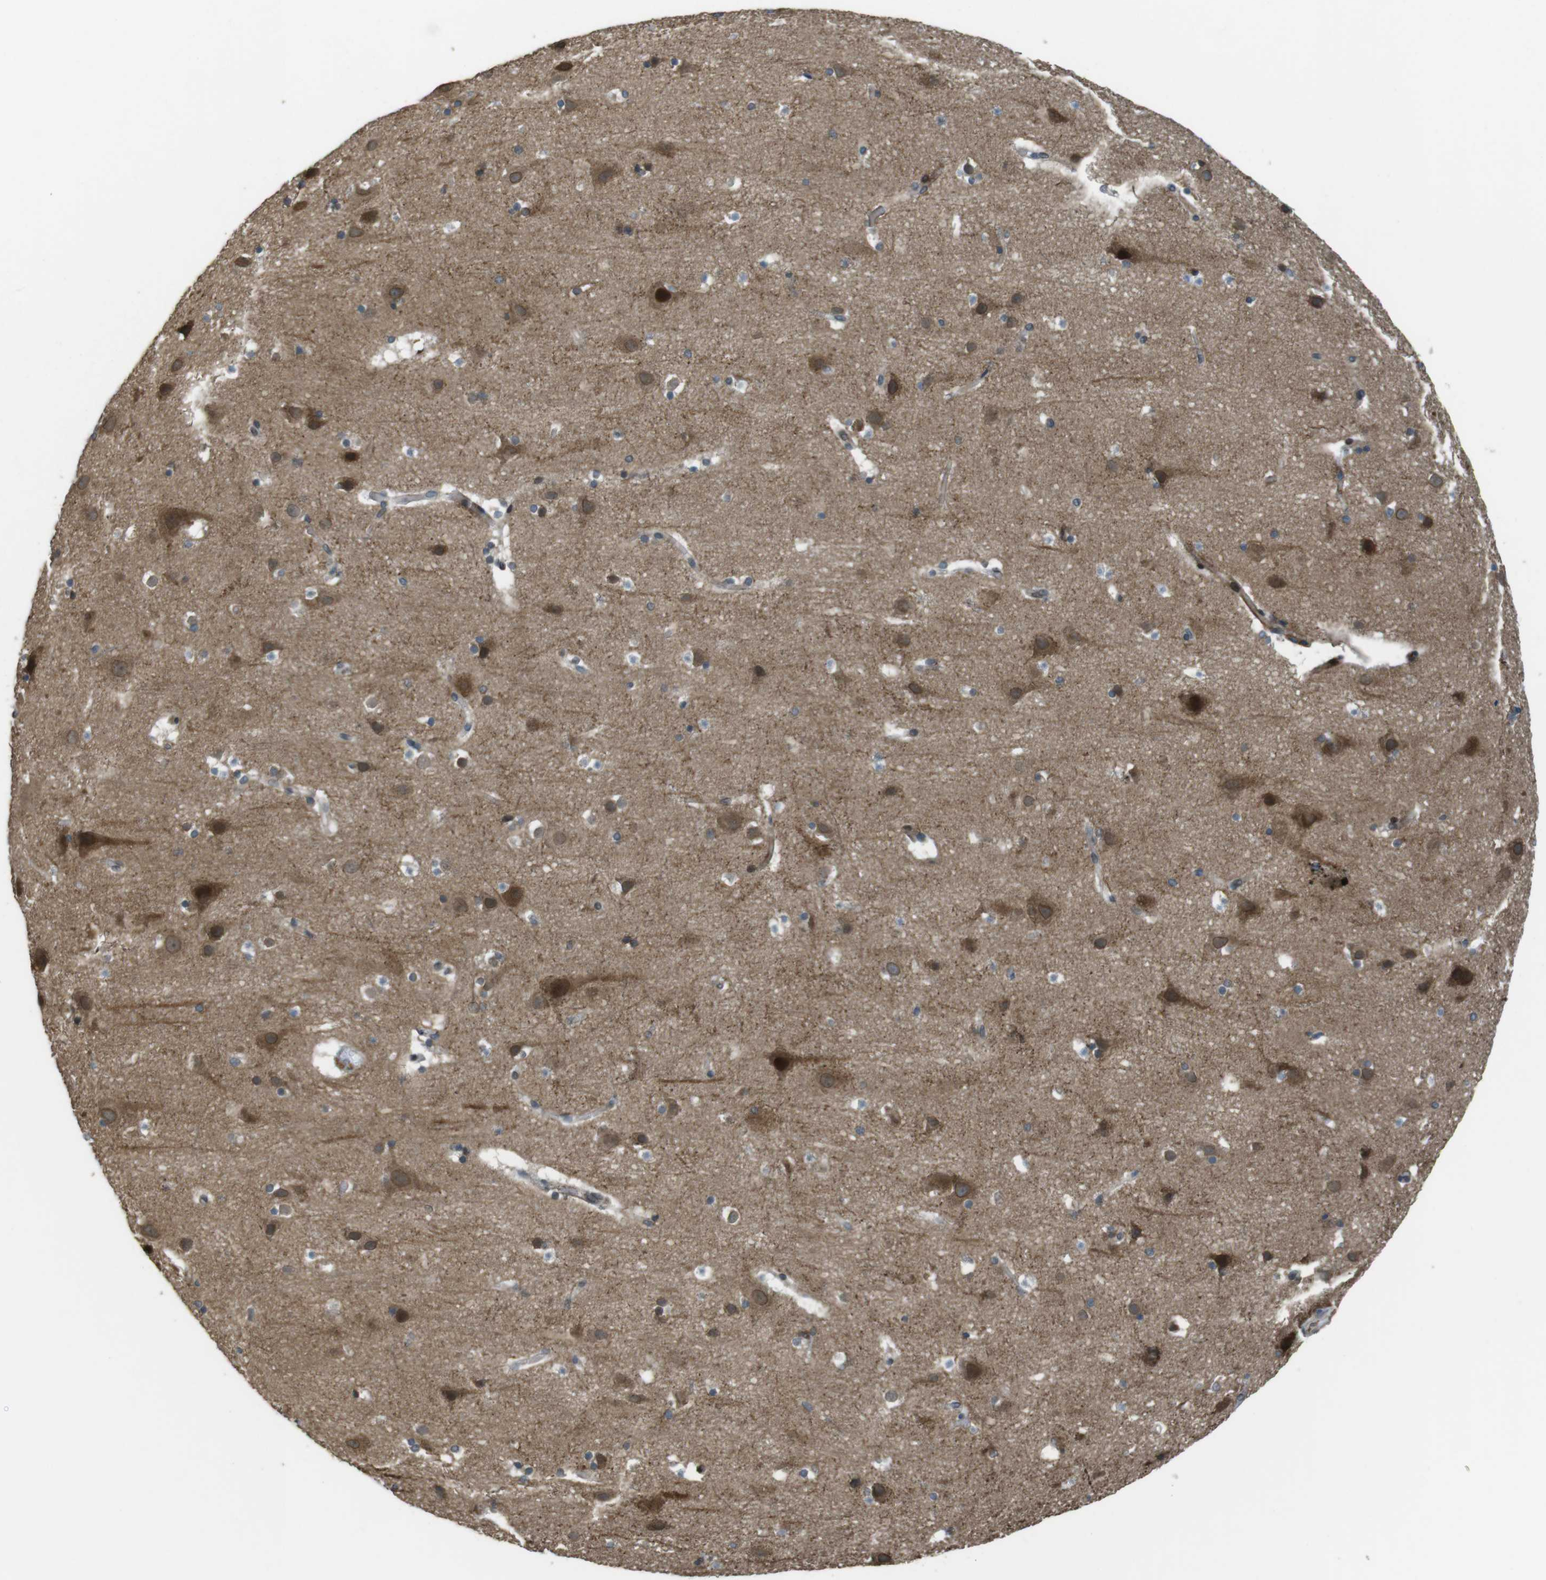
{"staining": {"intensity": "weak", "quantity": "25%-75%", "location": "cytoplasmic/membranous"}, "tissue": "cerebral cortex", "cell_type": "Endothelial cells", "image_type": "normal", "snomed": [{"axis": "morphology", "description": "Normal tissue, NOS"}, {"axis": "topography", "description": "Cerebral cortex"}], "caption": "A low amount of weak cytoplasmic/membranous positivity is seen in approximately 25%-75% of endothelial cells in benign cerebral cortex. (DAB IHC, brown staining for protein, blue staining for nuclei).", "gene": "ZNF330", "patient": {"sex": "male", "age": 45}}